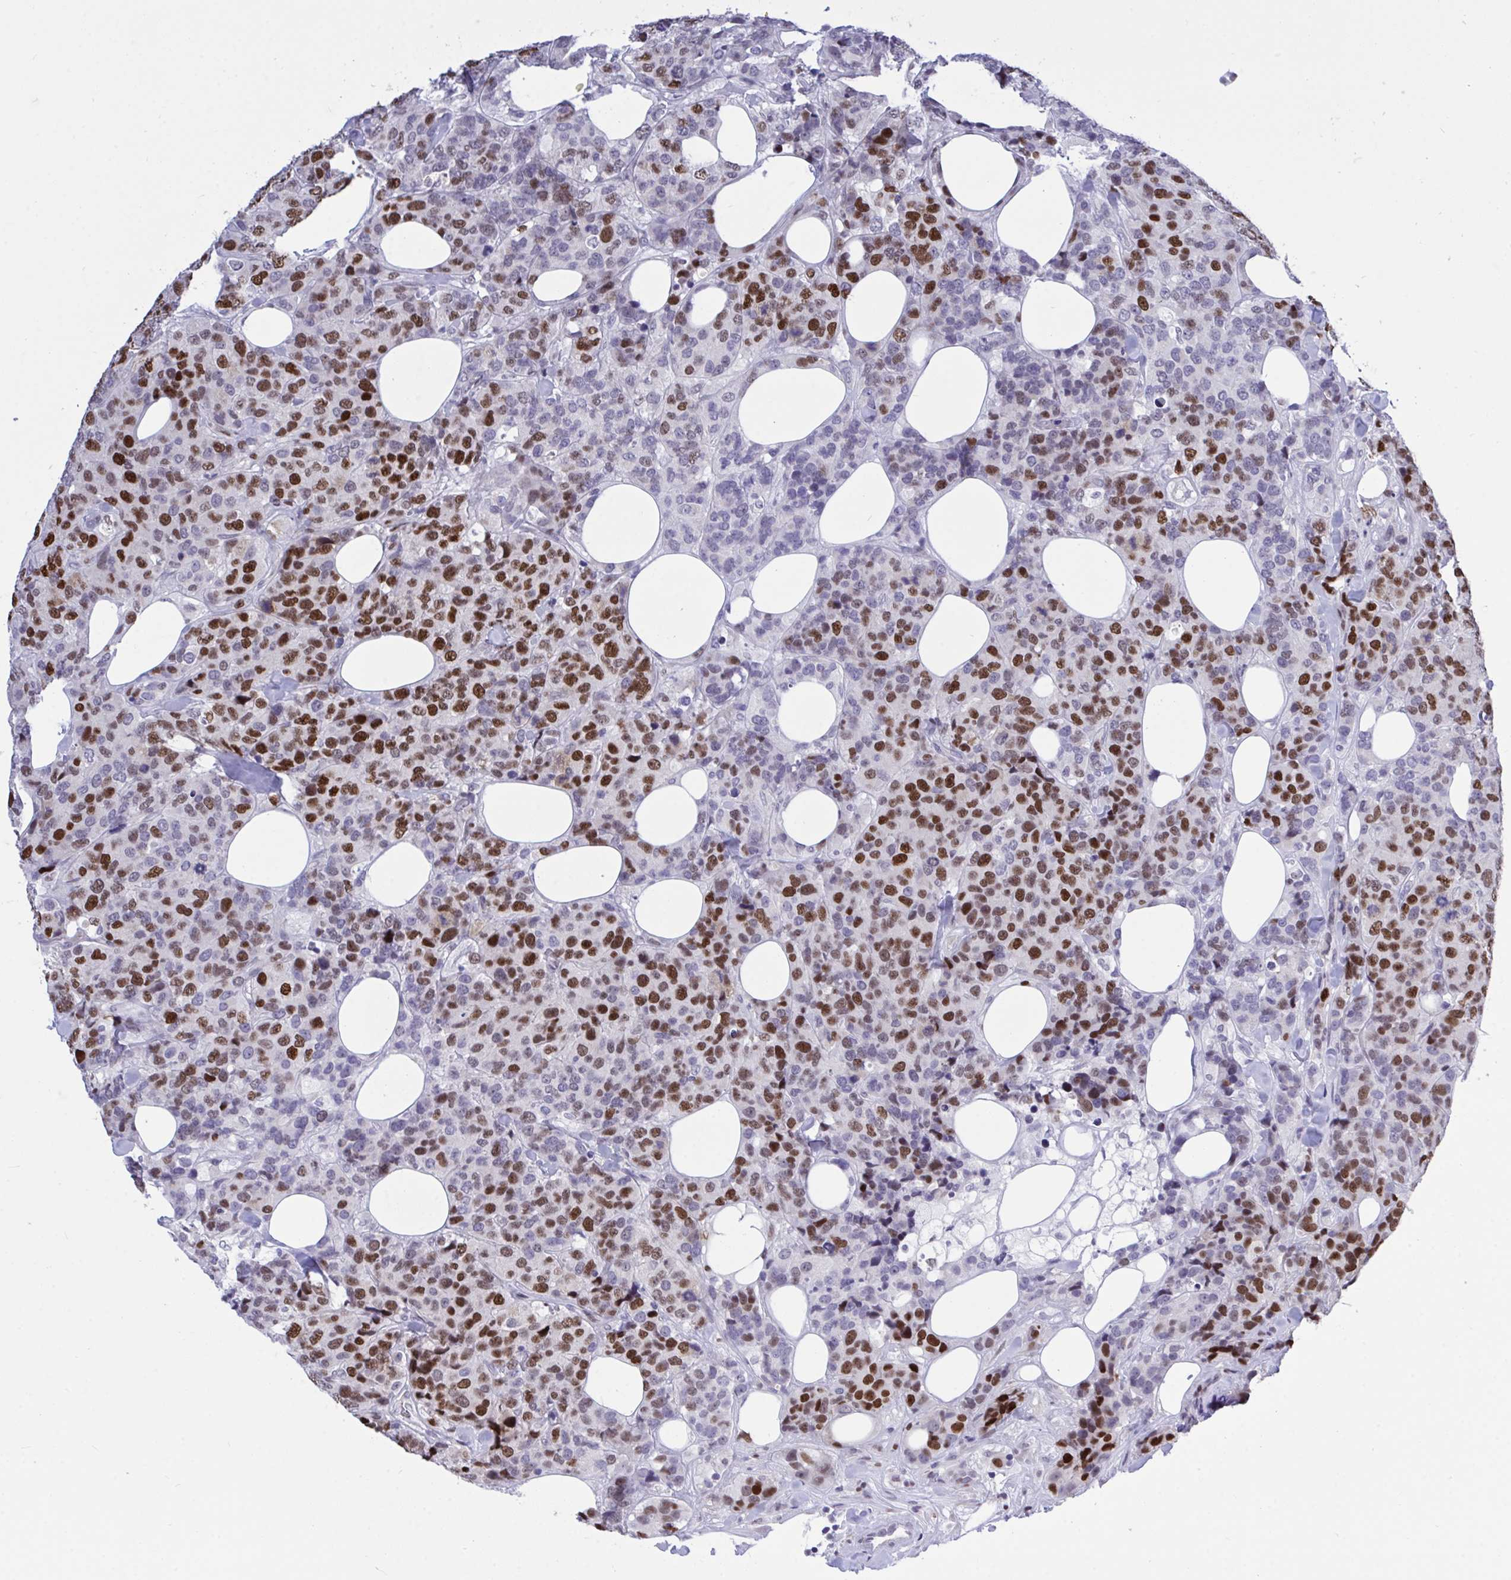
{"staining": {"intensity": "strong", "quantity": "25%-75%", "location": "nuclear"}, "tissue": "breast cancer", "cell_type": "Tumor cells", "image_type": "cancer", "snomed": [{"axis": "morphology", "description": "Lobular carcinoma"}, {"axis": "topography", "description": "Breast"}], "caption": "High-power microscopy captured an immunohistochemistry micrograph of breast cancer, revealing strong nuclear positivity in about 25%-75% of tumor cells. The staining was performed using DAB, with brown indicating positive protein expression. Nuclei are stained blue with hematoxylin.", "gene": "C1QL2", "patient": {"sex": "female", "age": 59}}